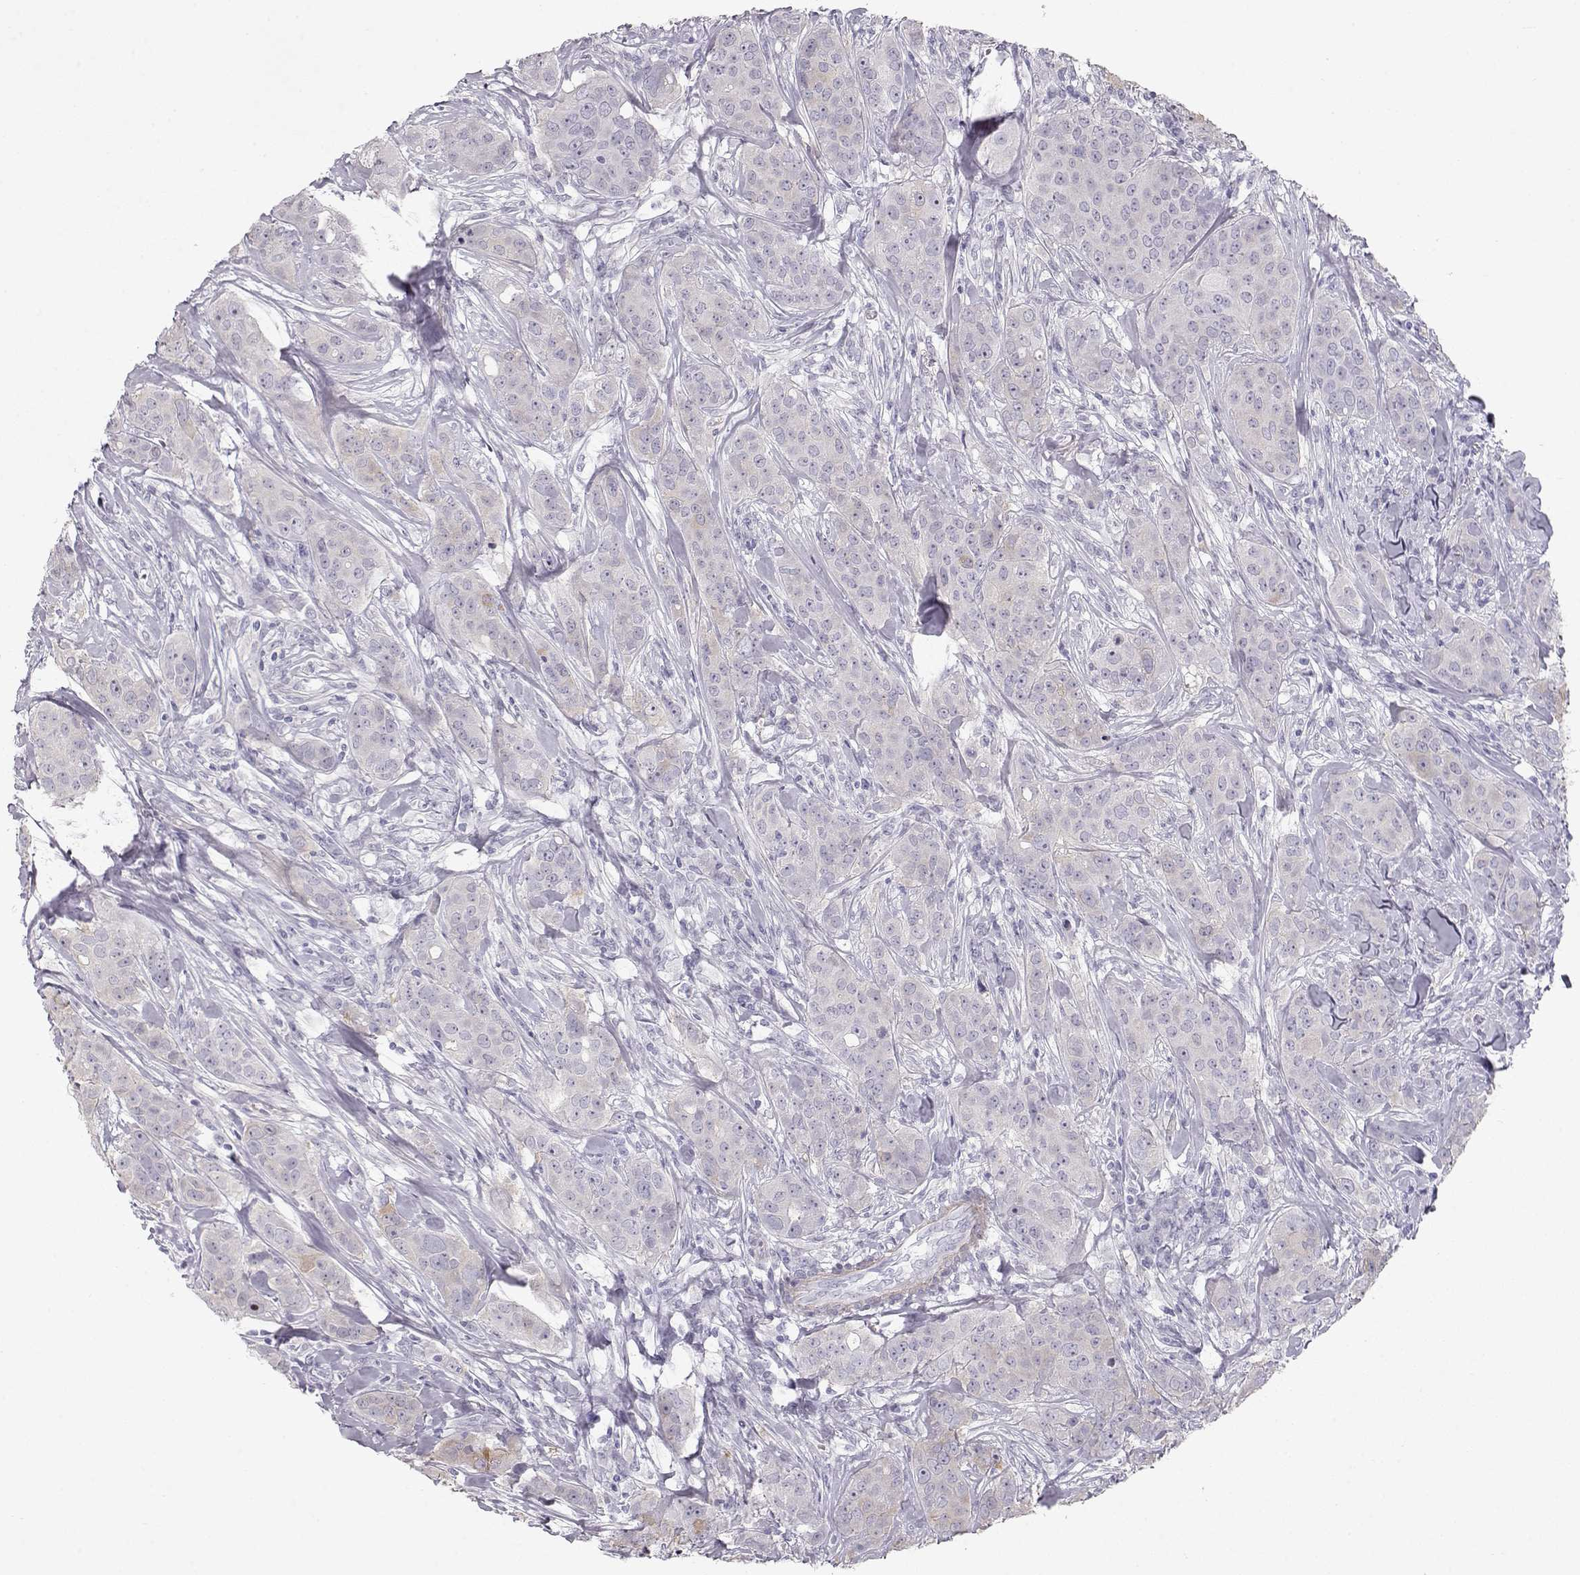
{"staining": {"intensity": "negative", "quantity": "none", "location": "none"}, "tissue": "breast cancer", "cell_type": "Tumor cells", "image_type": "cancer", "snomed": [{"axis": "morphology", "description": "Duct carcinoma"}, {"axis": "topography", "description": "Breast"}], "caption": "DAB (3,3'-diaminobenzidine) immunohistochemical staining of human breast cancer (infiltrating ductal carcinoma) displays no significant staining in tumor cells.", "gene": "SLITRK3", "patient": {"sex": "female", "age": 43}}